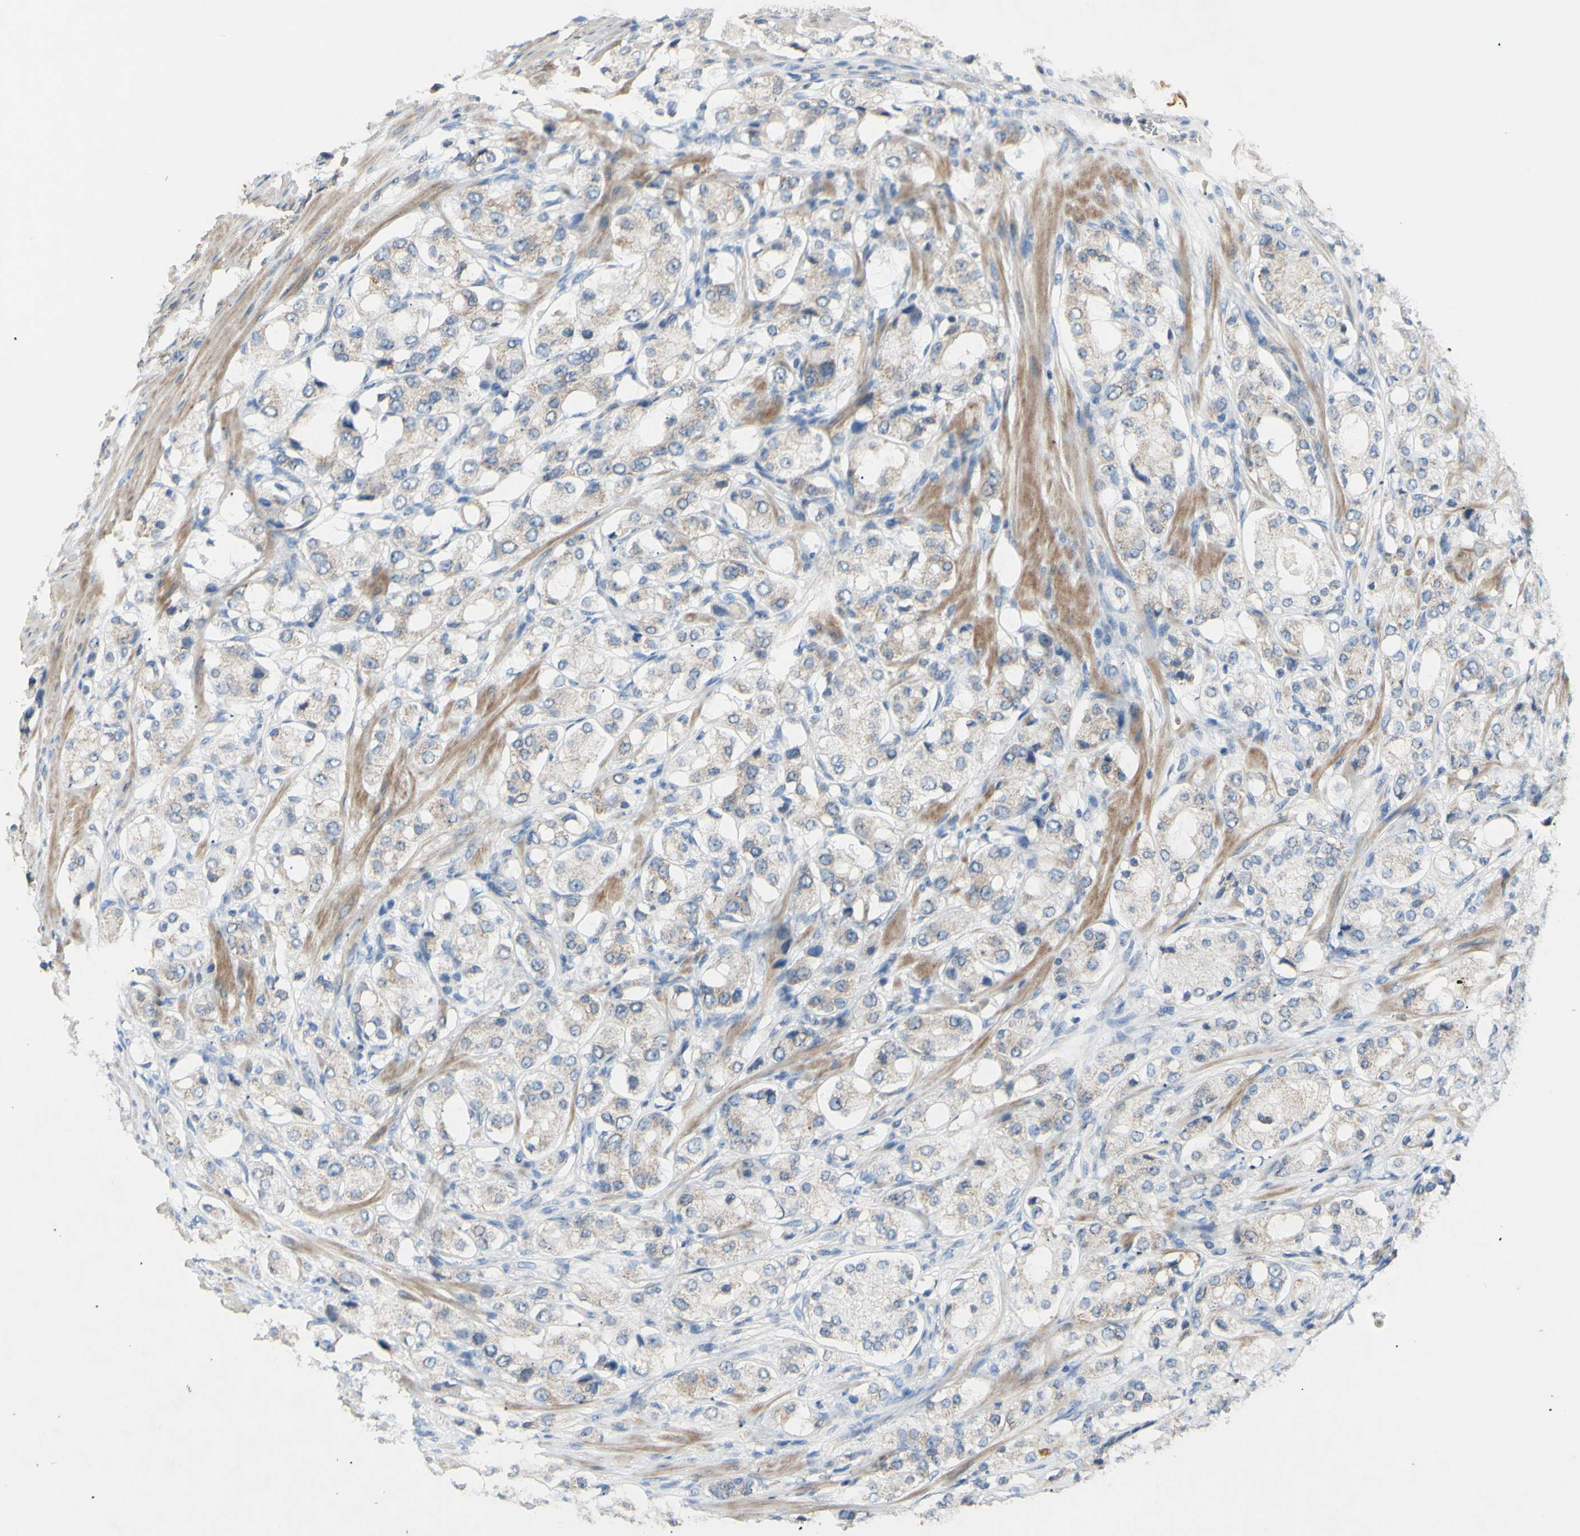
{"staining": {"intensity": "weak", "quantity": ">75%", "location": "cytoplasmic/membranous"}, "tissue": "prostate cancer", "cell_type": "Tumor cells", "image_type": "cancer", "snomed": [{"axis": "morphology", "description": "Adenocarcinoma, High grade"}, {"axis": "topography", "description": "Prostate"}], "caption": "This is a photomicrograph of immunohistochemistry staining of adenocarcinoma (high-grade) (prostate), which shows weak expression in the cytoplasmic/membranous of tumor cells.", "gene": "PTGIS", "patient": {"sex": "male", "age": 65}}